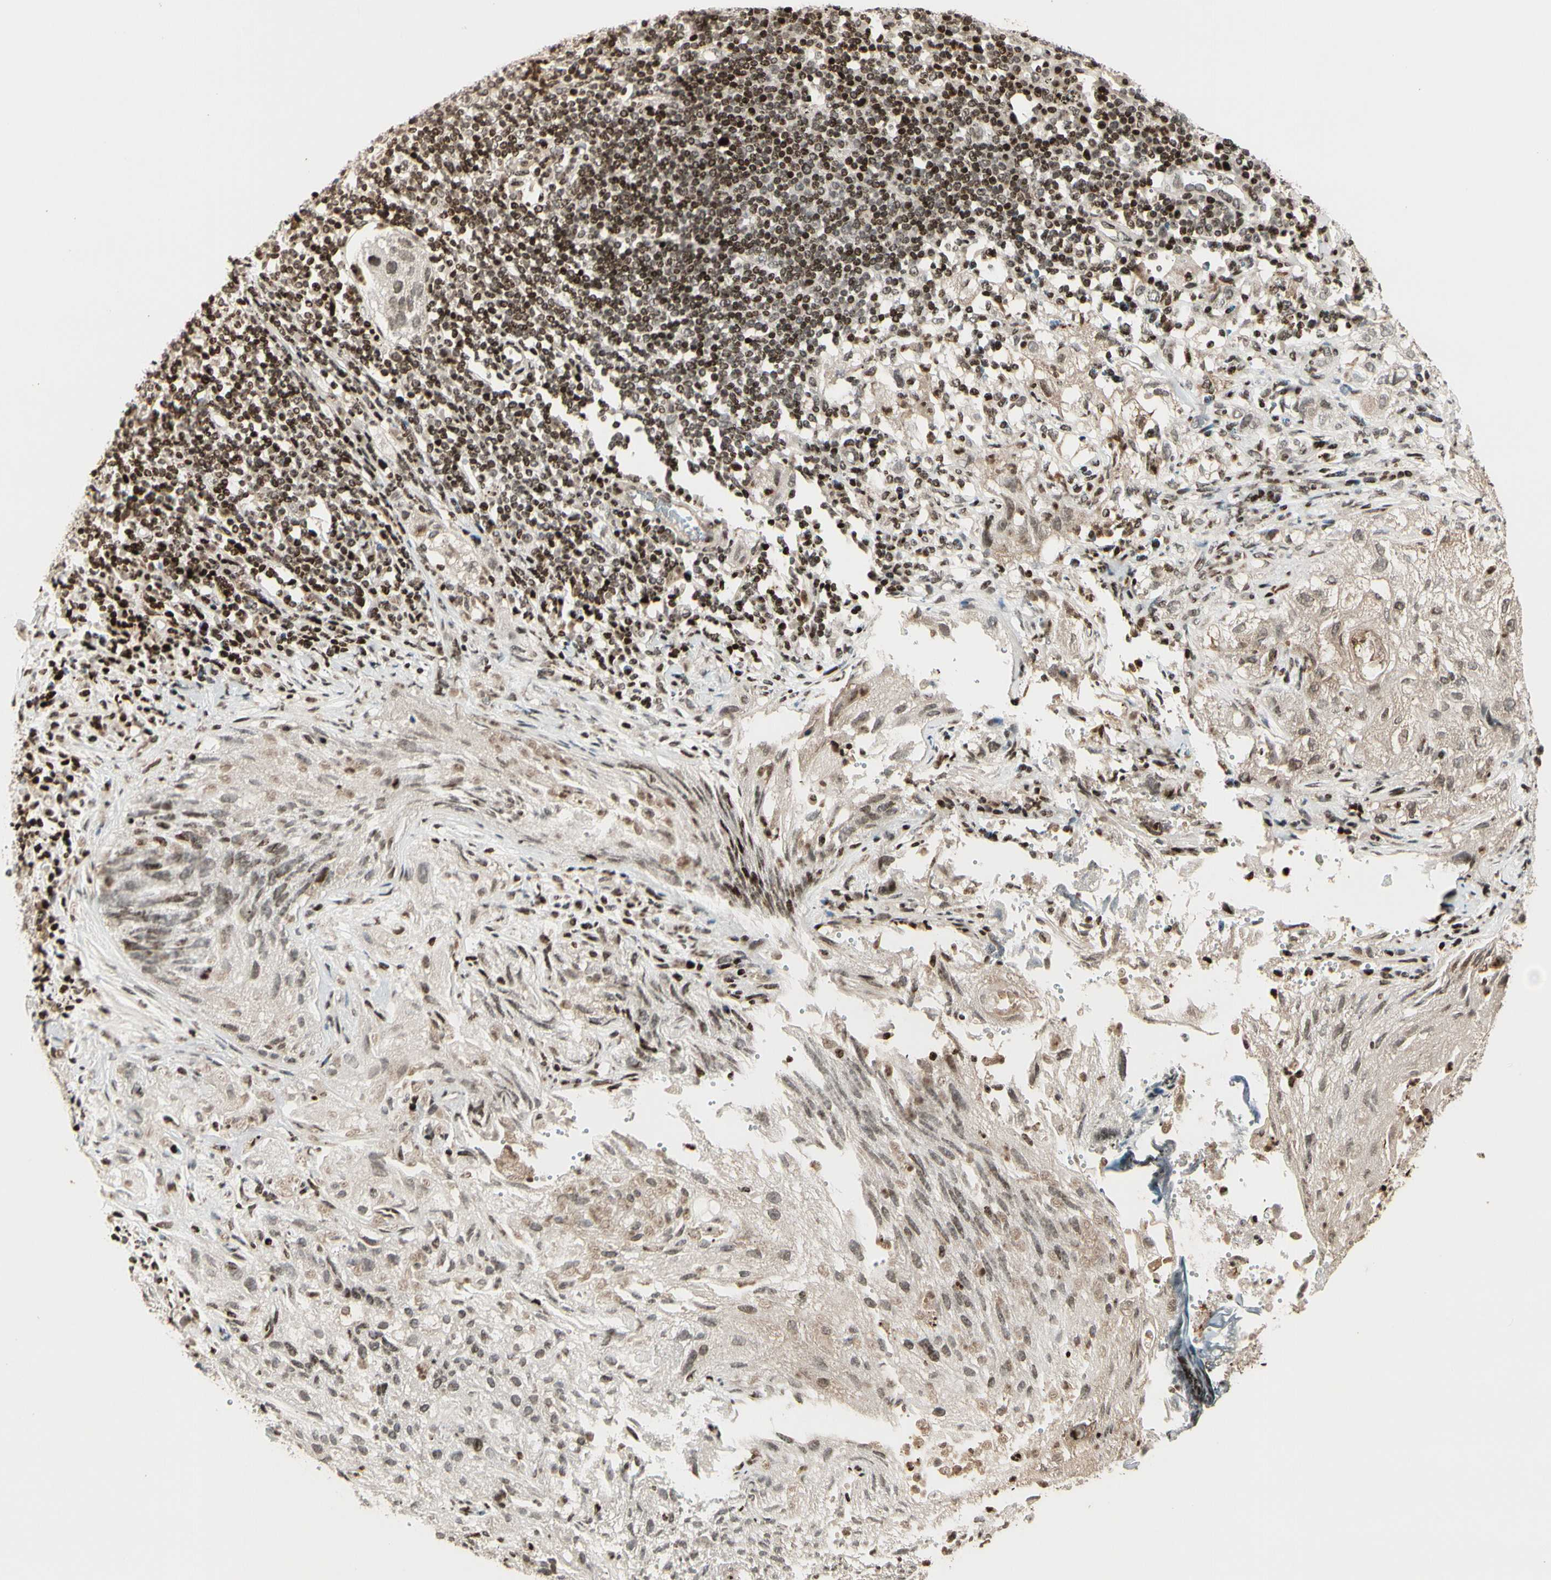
{"staining": {"intensity": "weak", "quantity": ">75%", "location": "nuclear"}, "tissue": "lung cancer", "cell_type": "Tumor cells", "image_type": "cancer", "snomed": [{"axis": "morphology", "description": "Inflammation, NOS"}, {"axis": "morphology", "description": "Squamous cell carcinoma, NOS"}, {"axis": "topography", "description": "Lymph node"}, {"axis": "topography", "description": "Soft tissue"}, {"axis": "topography", "description": "Lung"}], "caption": "Immunohistochemical staining of human lung cancer (squamous cell carcinoma) displays low levels of weak nuclear protein staining in about >75% of tumor cells.", "gene": "TSHZ3", "patient": {"sex": "male", "age": 66}}